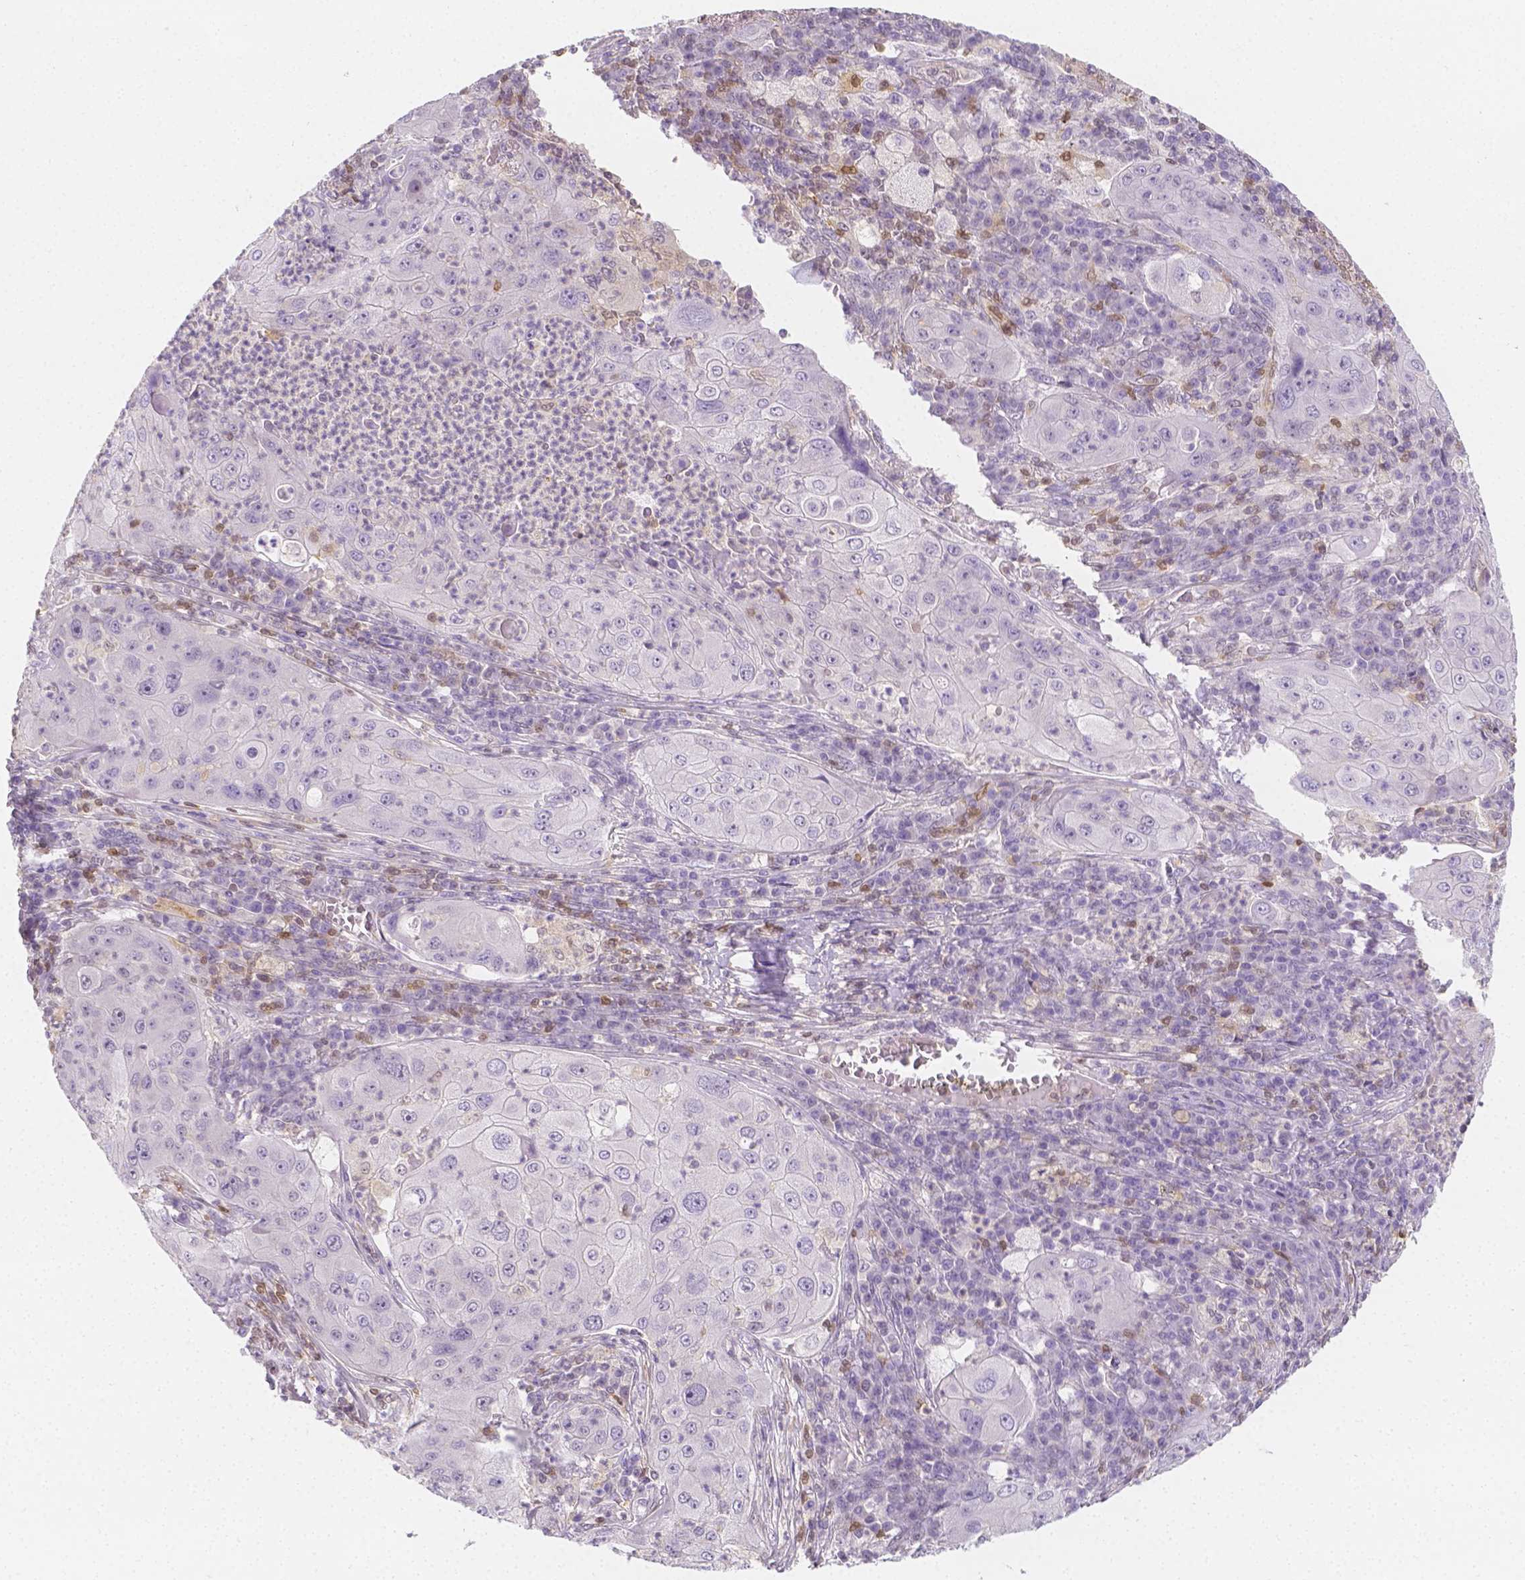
{"staining": {"intensity": "negative", "quantity": "none", "location": "none"}, "tissue": "lung cancer", "cell_type": "Tumor cells", "image_type": "cancer", "snomed": [{"axis": "morphology", "description": "Squamous cell carcinoma, NOS"}, {"axis": "topography", "description": "Lung"}], "caption": "Immunohistochemistry of lung squamous cell carcinoma reveals no expression in tumor cells. (Immunohistochemistry (ihc), brightfield microscopy, high magnification).", "gene": "SGTB", "patient": {"sex": "female", "age": 59}}